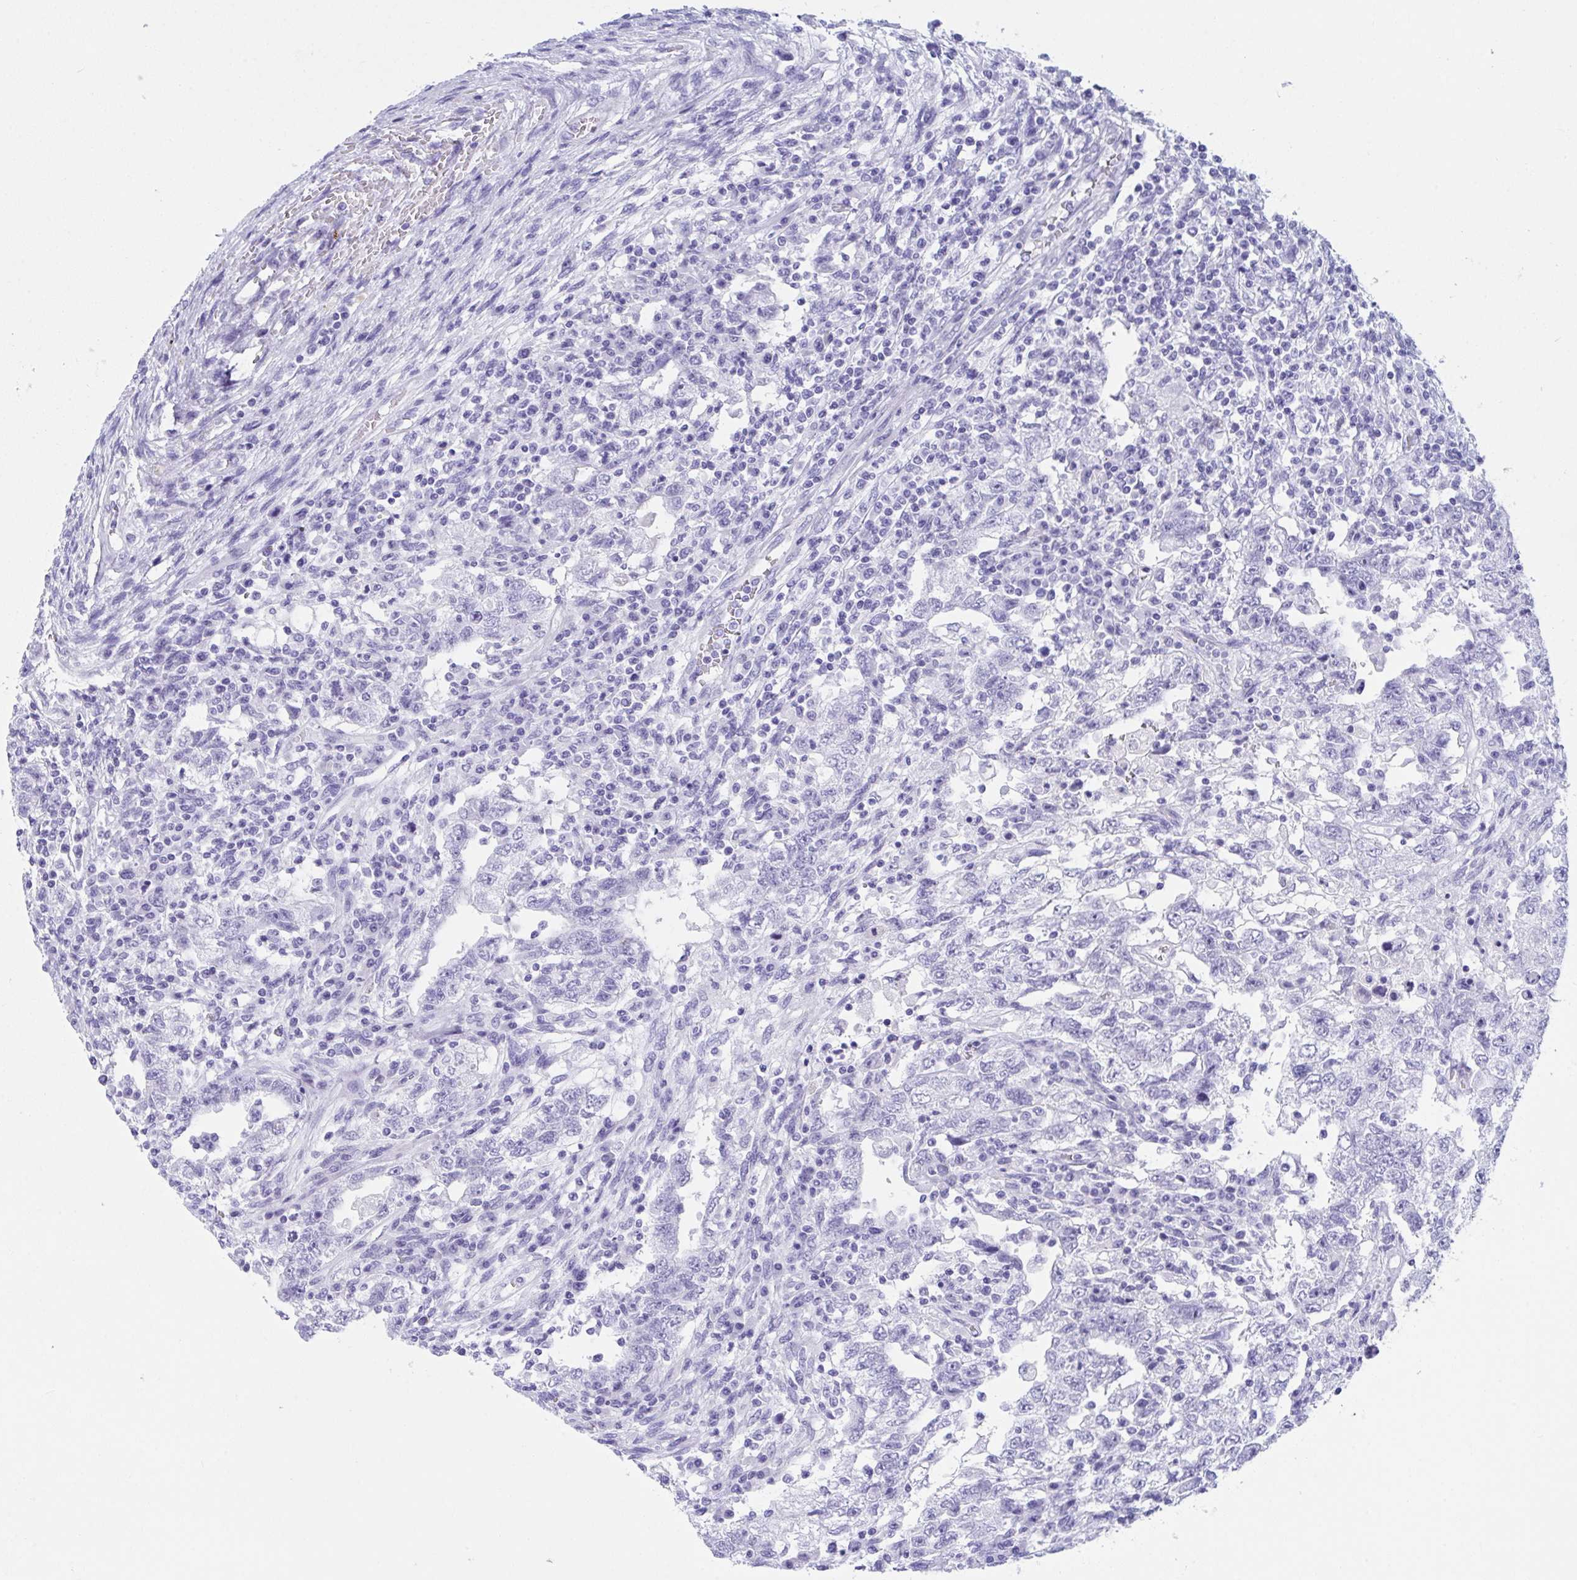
{"staining": {"intensity": "negative", "quantity": "none", "location": "none"}, "tissue": "testis cancer", "cell_type": "Tumor cells", "image_type": "cancer", "snomed": [{"axis": "morphology", "description": "Carcinoma, Embryonal, NOS"}, {"axis": "topography", "description": "Testis"}], "caption": "DAB (3,3'-diaminobenzidine) immunohistochemical staining of testis cancer exhibits no significant positivity in tumor cells.", "gene": "TTC30B", "patient": {"sex": "male", "age": 26}}